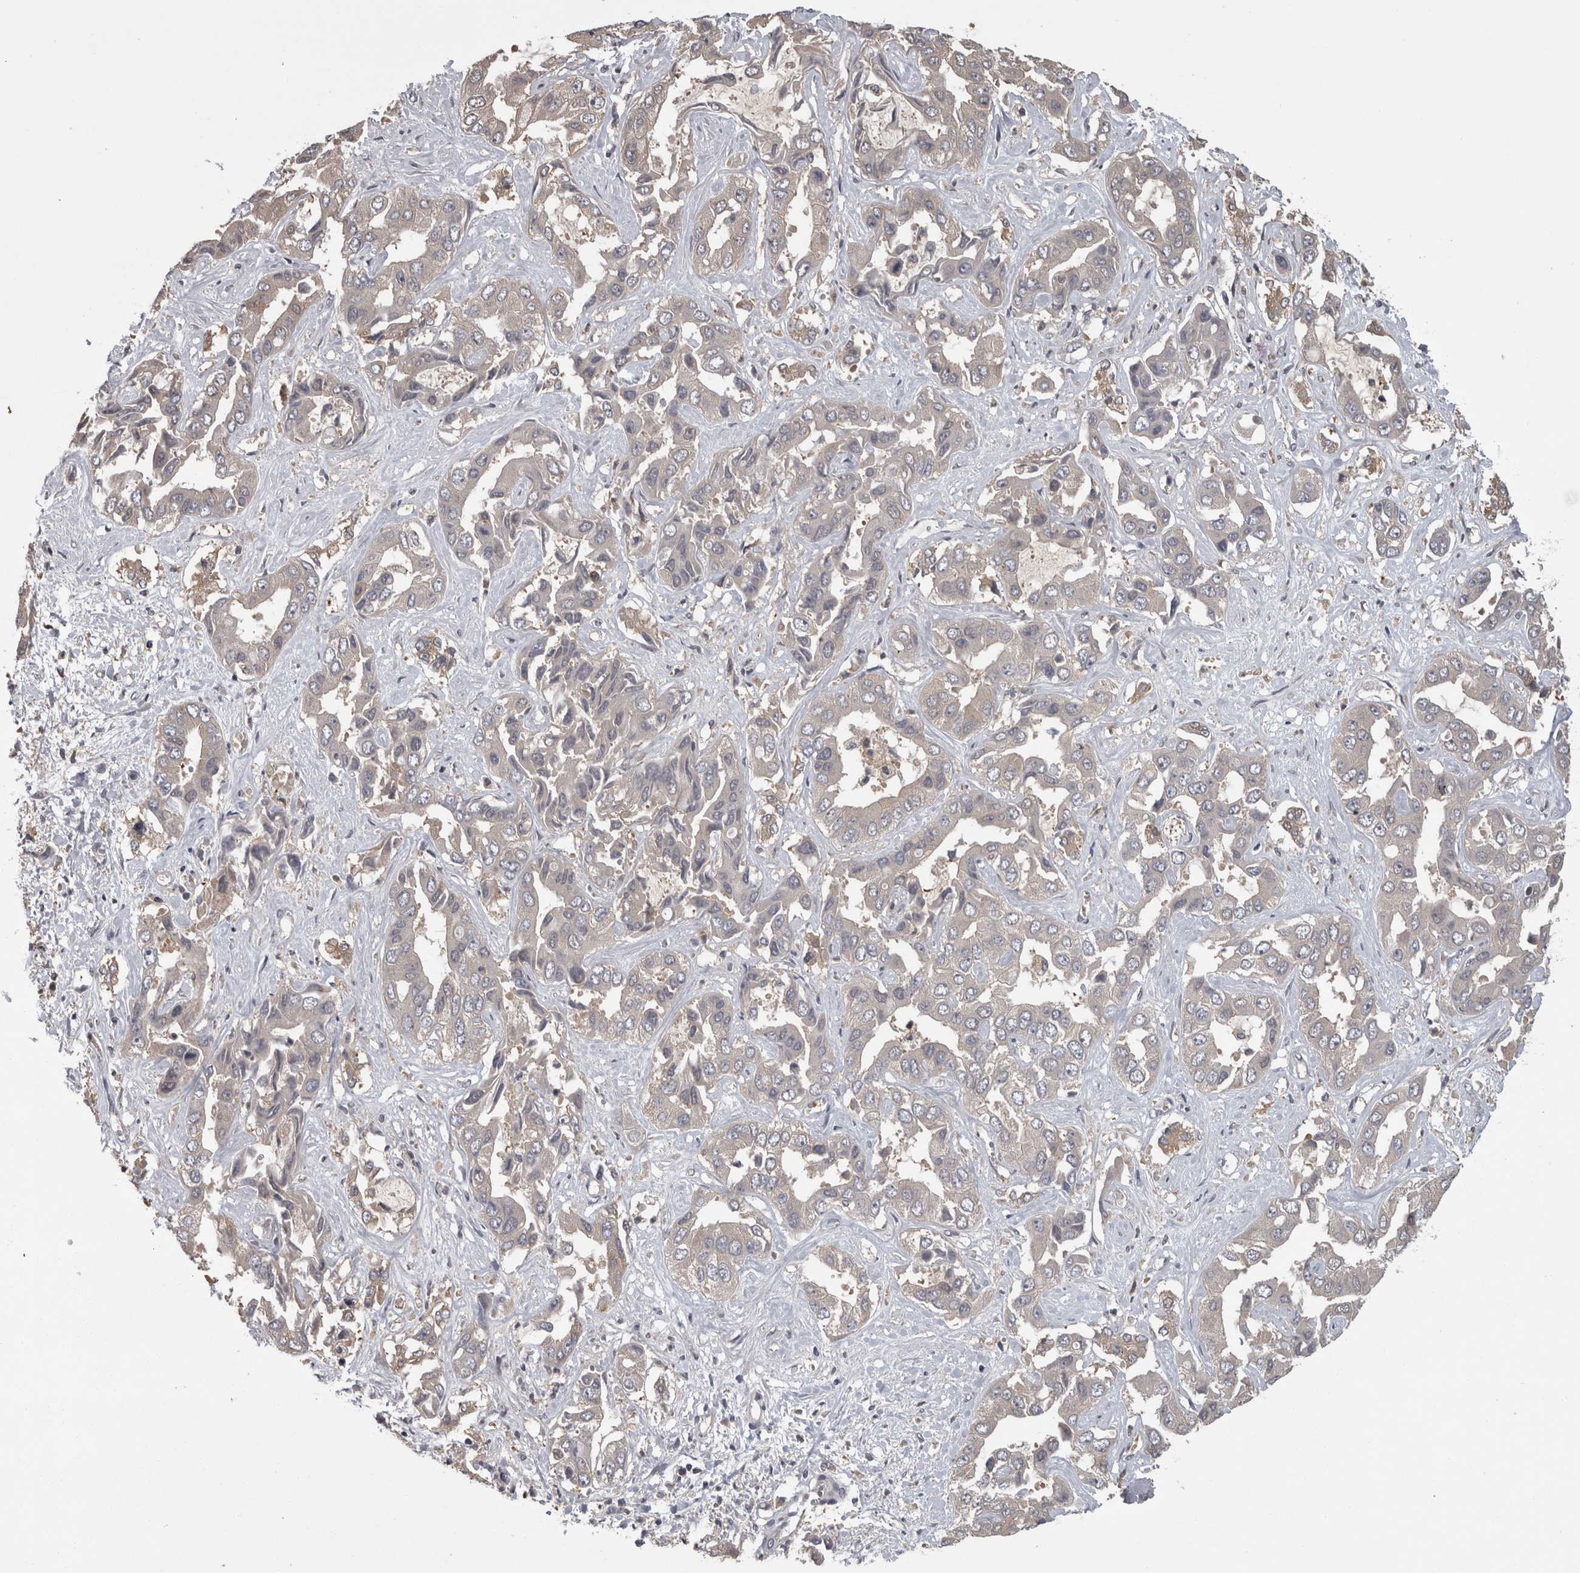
{"staining": {"intensity": "negative", "quantity": "none", "location": "none"}, "tissue": "liver cancer", "cell_type": "Tumor cells", "image_type": "cancer", "snomed": [{"axis": "morphology", "description": "Cholangiocarcinoma"}, {"axis": "topography", "description": "Liver"}], "caption": "Liver cancer was stained to show a protein in brown. There is no significant expression in tumor cells. Brightfield microscopy of immunohistochemistry stained with DAB (brown) and hematoxylin (blue), captured at high magnification.", "gene": "APRT", "patient": {"sex": "female", "age": 52}}